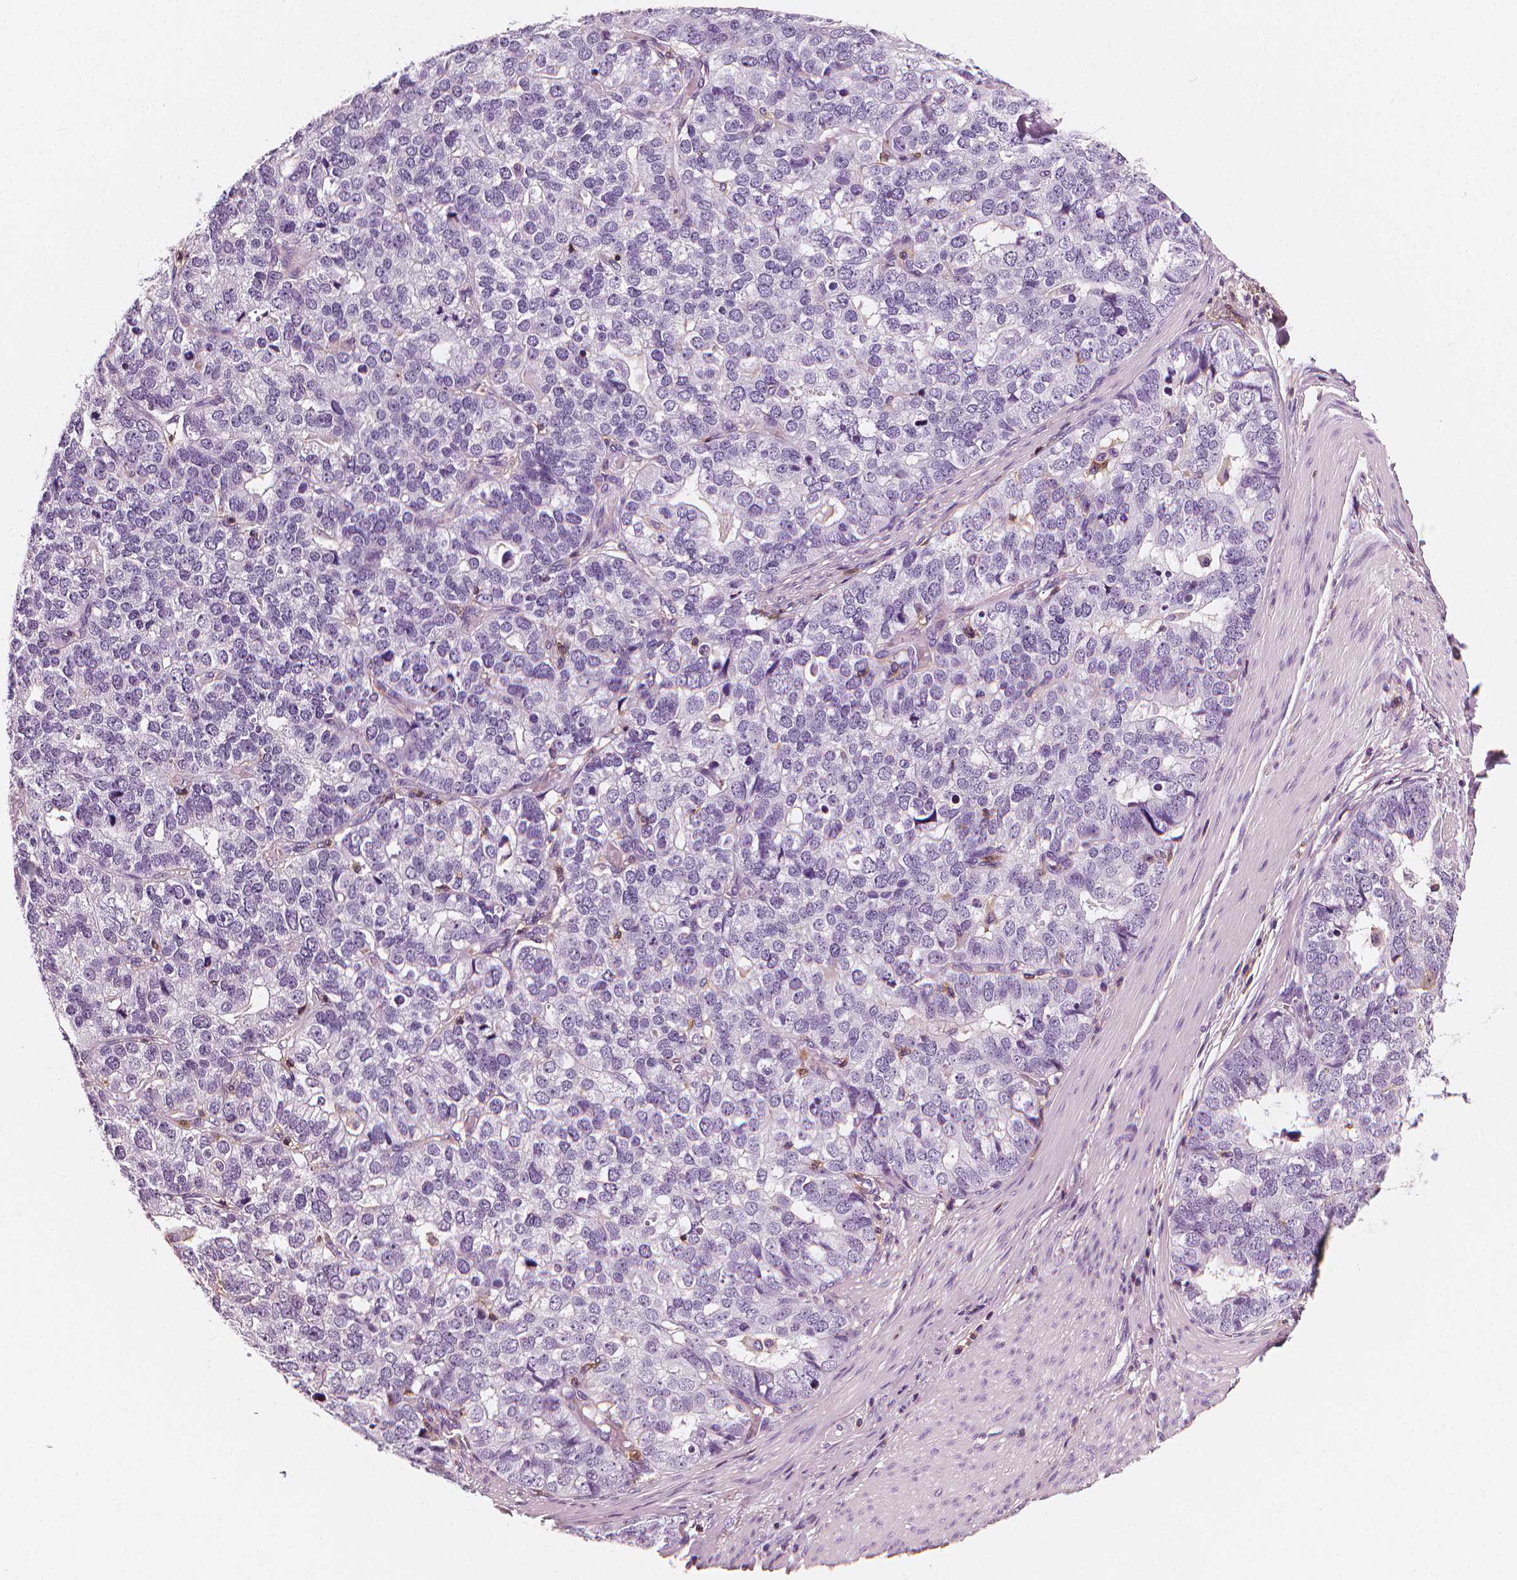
{"staining": {"intensity": "negative", "quantity": "none", "location": "none"}, "tissue": "stomach cancer", "cell_type": "Tumor cells", "image_type": "cancer", "snomed": [{"axis": "morphology", "description": "Adenocarcinoma, NOS"}, {"axis": "topography", "description": "Stomach"}], "caption": "Image shows no significant protein staining in tumor cells of stomach cancer (adenocarcinoma).", "gene": "PTPRC", "patient": {"sex": "male", "age": 69}}